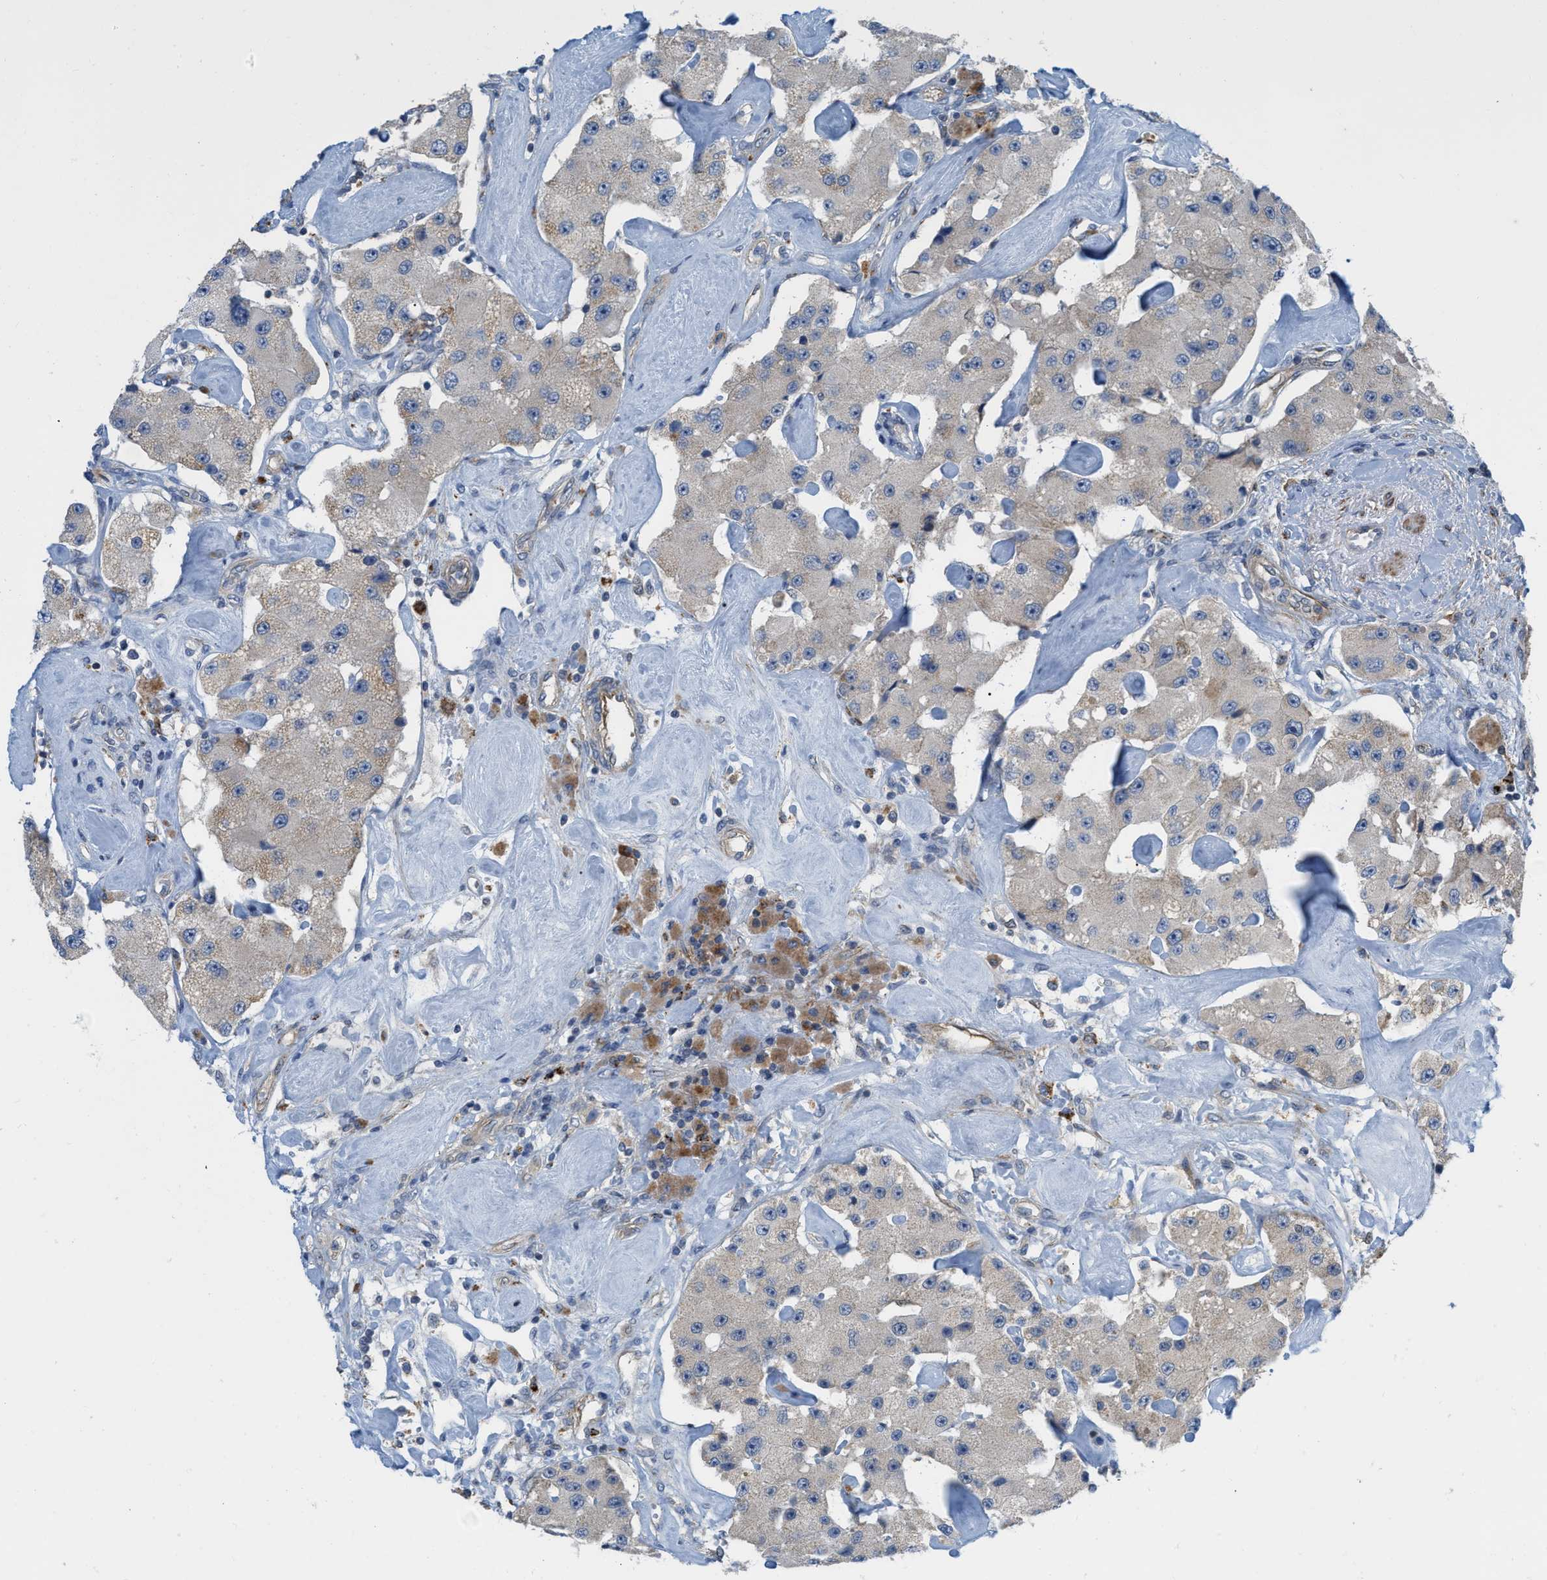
{"staining": {"intensity": "negative", "quantity": "none", "location": "none"}, "tissue": "carcinoid", "cell_type": "Tumor cells", "image_type": "cancer", "snomed": [{"axis": "morphology", "description": "Carcinoid, malignant, NOS"}, {"axis": "topography", "description": "Pancreas"}], "caption": "Protein analysis of carcinoid displays no significant positivity in tumor cells.", "gene": "NAPEPLD", "patient": {"sex": "male", "age": 41}}